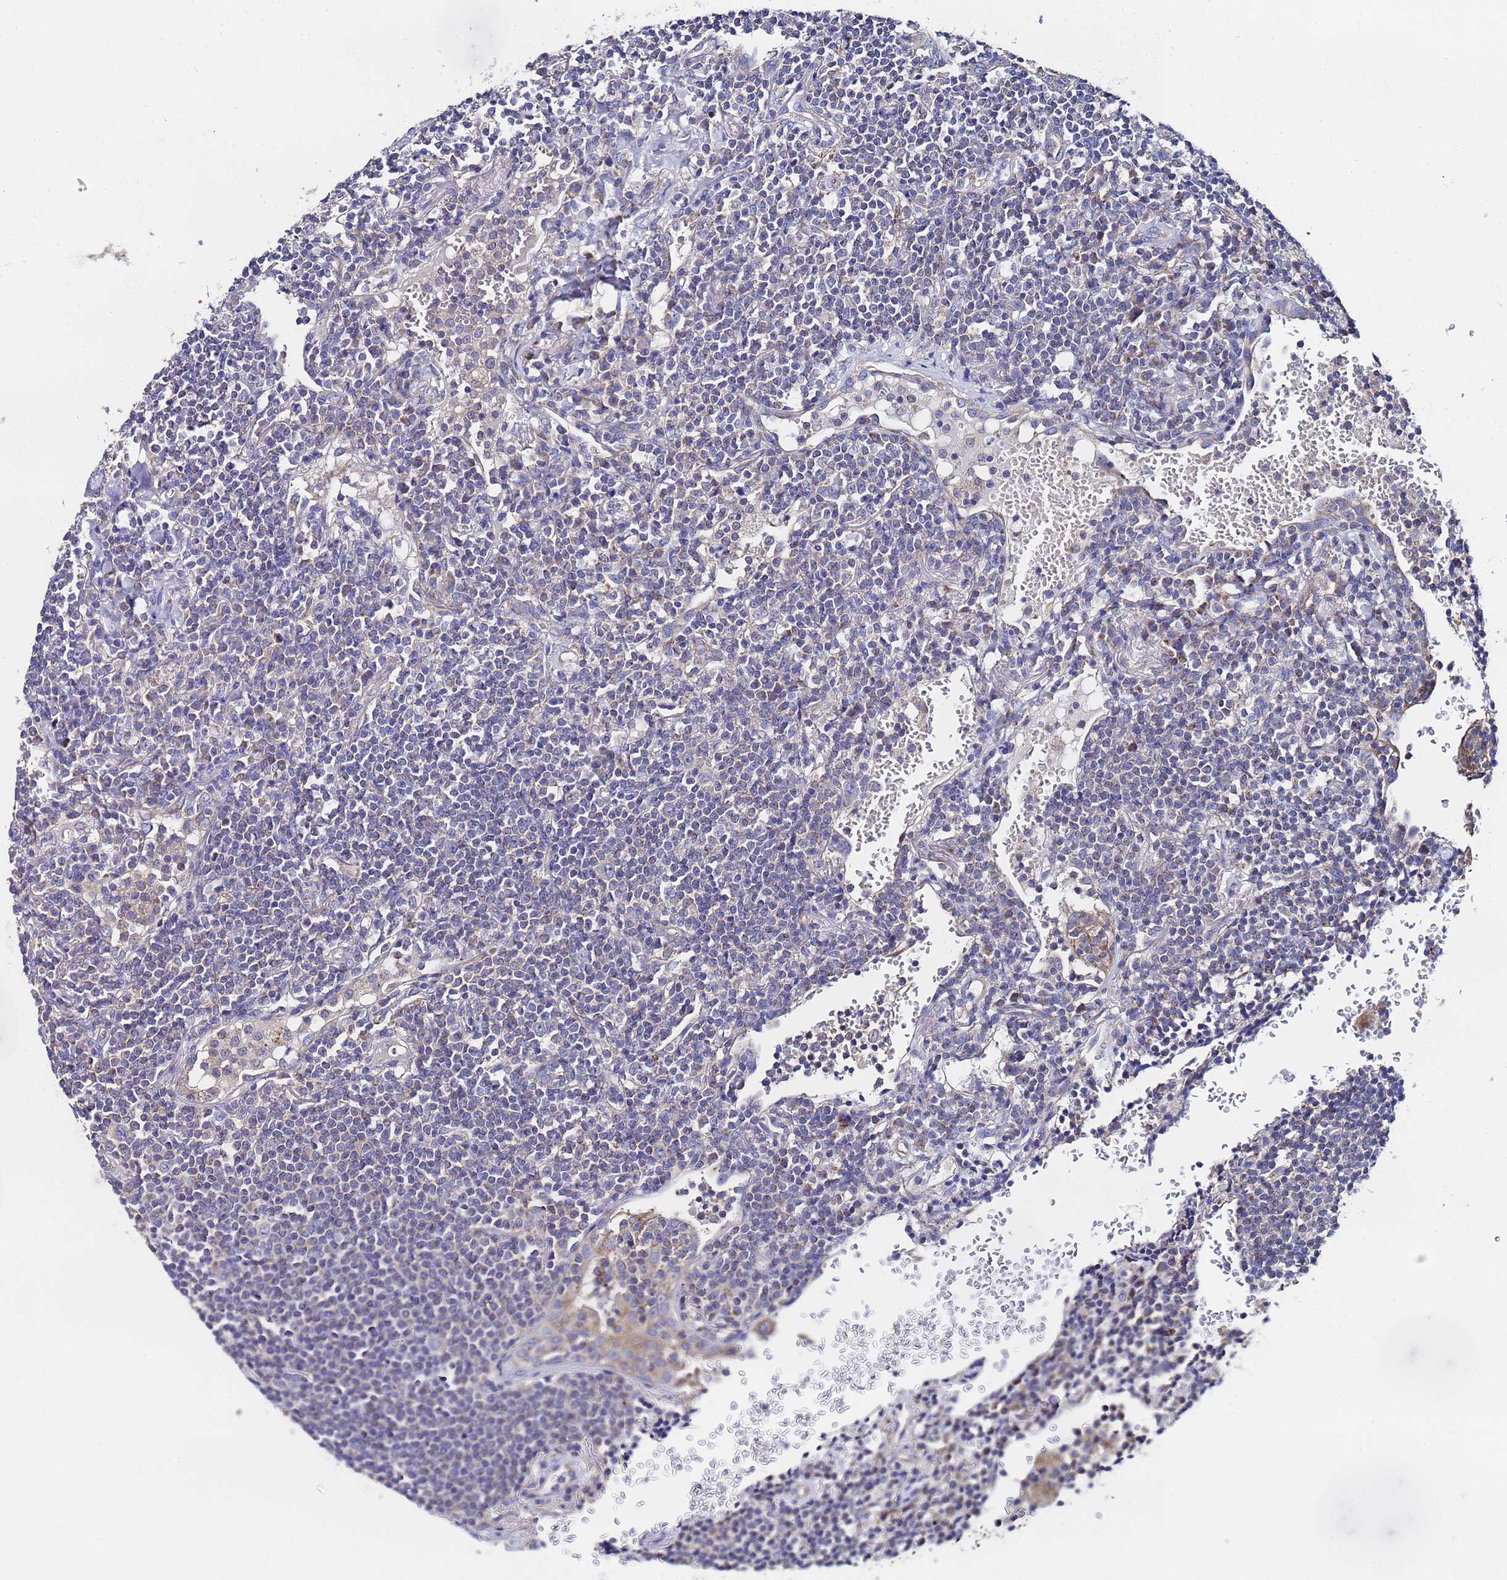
{"staining": {"intensity": "negative", "quantity": "none", "location": "none"}, "tissue": "lymphoma", "cell_type": "Tumor cells", "image_type": "cancer", "snomed": [{"axis": "morphology", "description": "Malignant lymphoma, non-Hodgkin's type, Low grade"}, {"axis": "topography", "description": "Lung"}], "caption": "Human low-grade malignant lymphoma, non-Hodgkin's type stained for a protein using immunohistochemistry (IHC) exhibits no positivity in tumor cells.", "gene": "FAHD2A", "patient": {"sex": "female", "age": 71}}